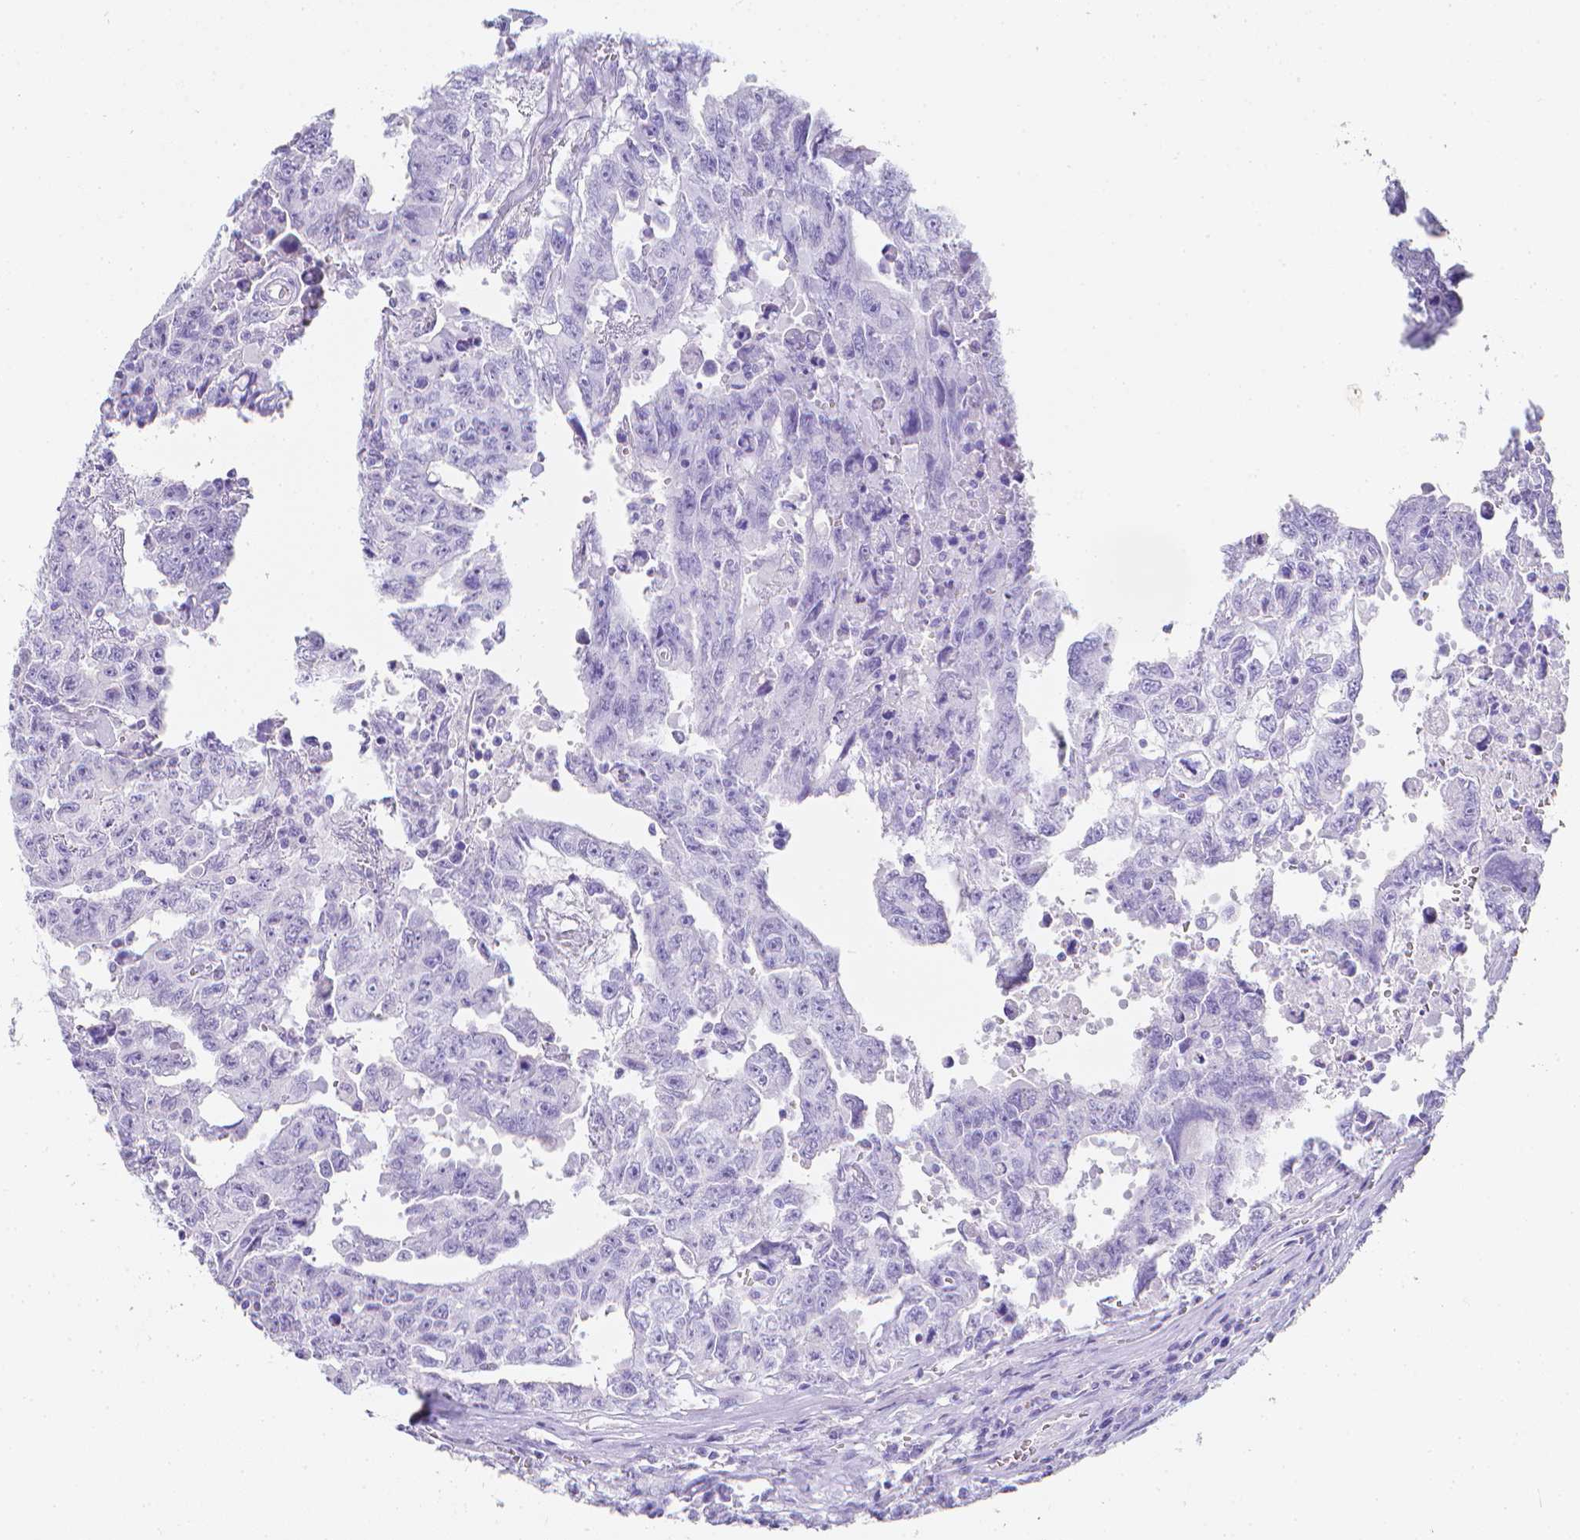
{"staining": {"intensity": "negative", "quantity": "none", "location": "none"}, "tissue": "testis cancer", "cell_type": "Tumor cells", "image_type": "cancer", "snomed": [{"axis": "morphology", "description": "Carcinoma, Embryonal, NOS"}, {"axis": "topography", "description": "Testis"}], "caption": "Testis cancer was stained to show a protein in brown. There is no significant expression in tumor cells. (Stains: DAB (3,3'-diaminobenzidine) immunohistochemistry with hematoxylin counter stain, Microscopy: brightfield microscopy at high magnification).", "gene": "LGALS4", "patient": {"sex": "male", "age": 24}}